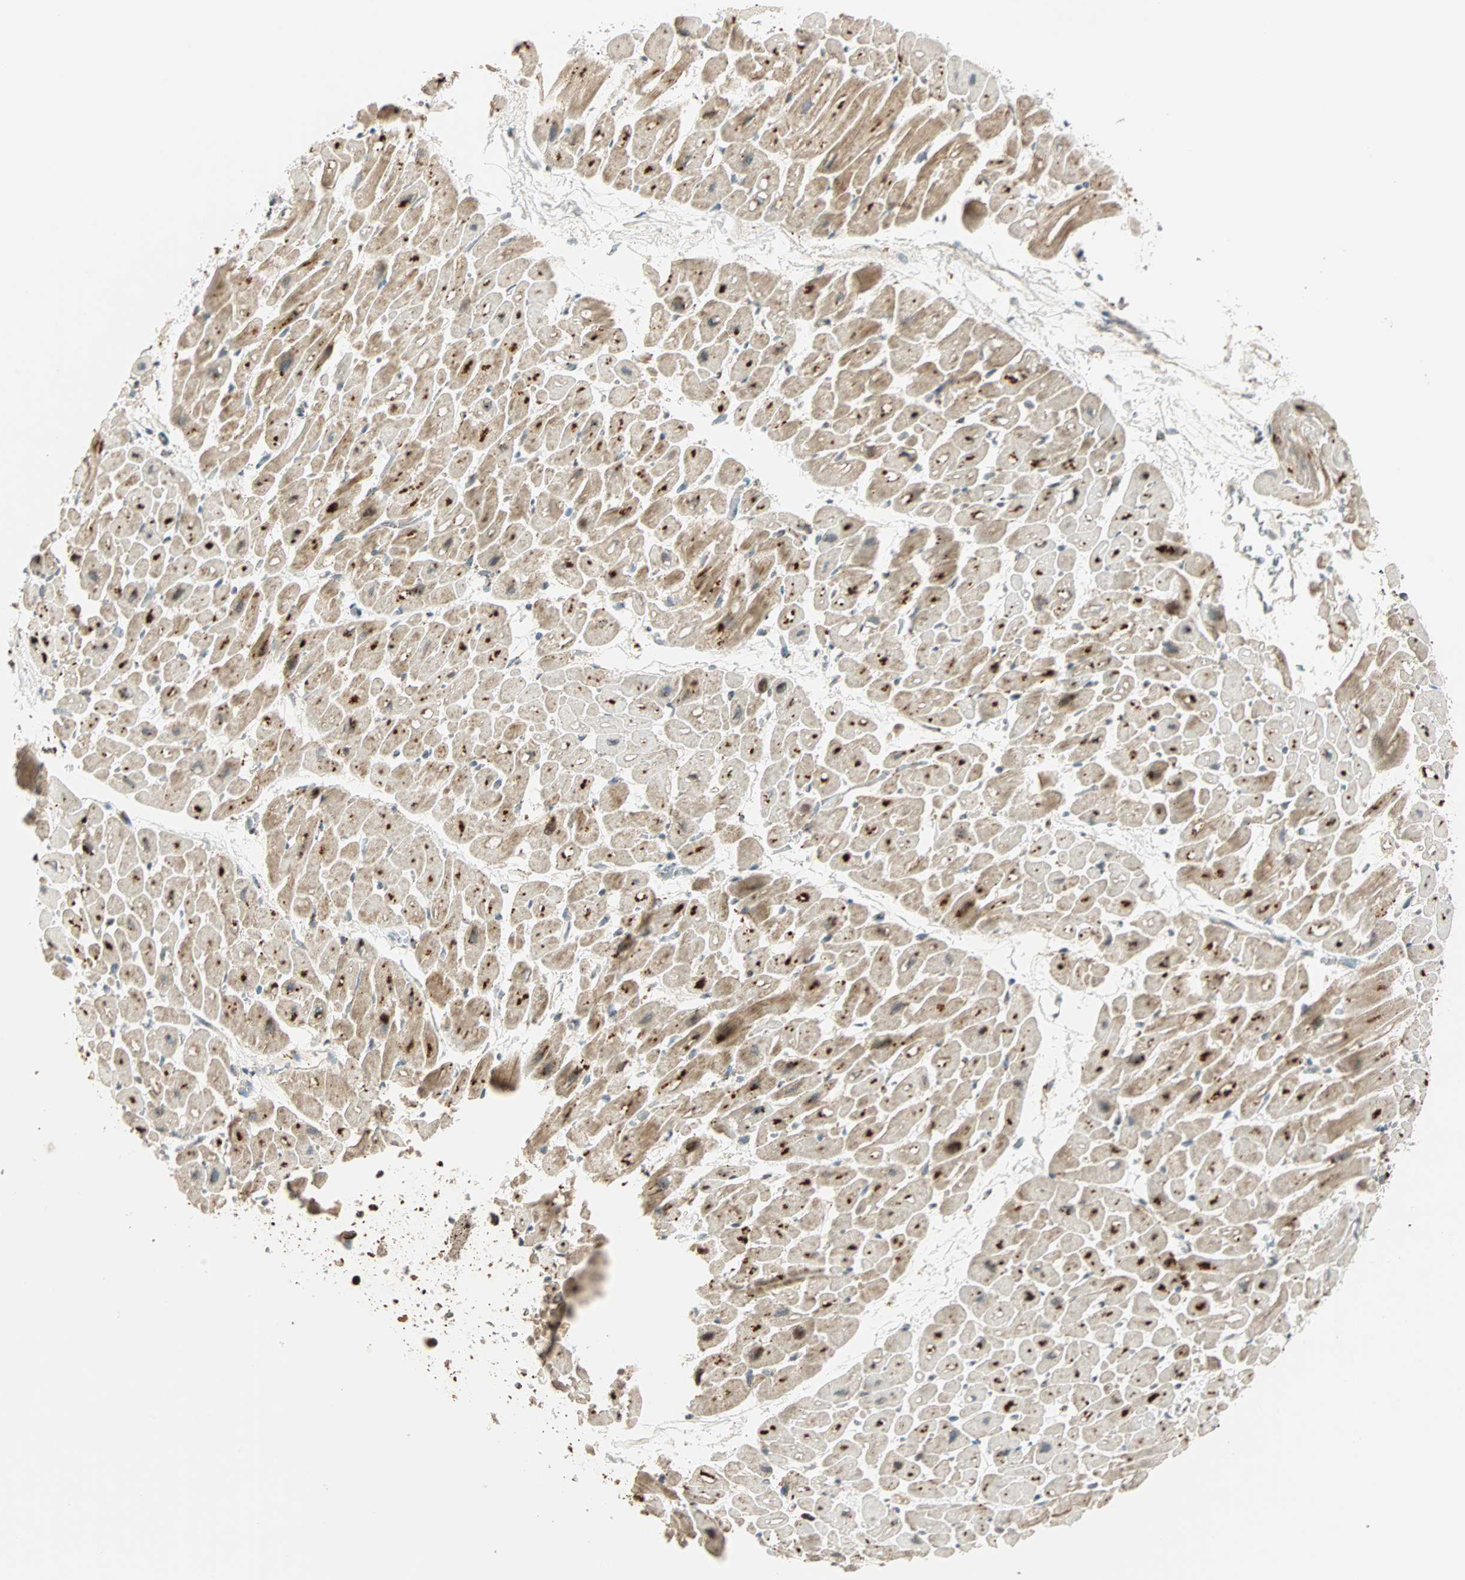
{"staining": {"intensity": "moderate", "quantity": ">75%", "location": "cytoplasmic/membranous"}, "tissue": "heart muscle", "cell_type": "Cardiomyocytes", "image_type": "normal", "snomed": [{"axis": "morphology", "description": "Normal tissue, NOS"}, {"axis": "topography", "description": "Heart"}], "caption": "A brown stain highlights moderate cytoplasmic/membranous positivity of a protein in cardiomyocytes of unremarkable human heart muscle.", "gene": "SPRY4", "patient": {"sex": "male", "age": 45}}